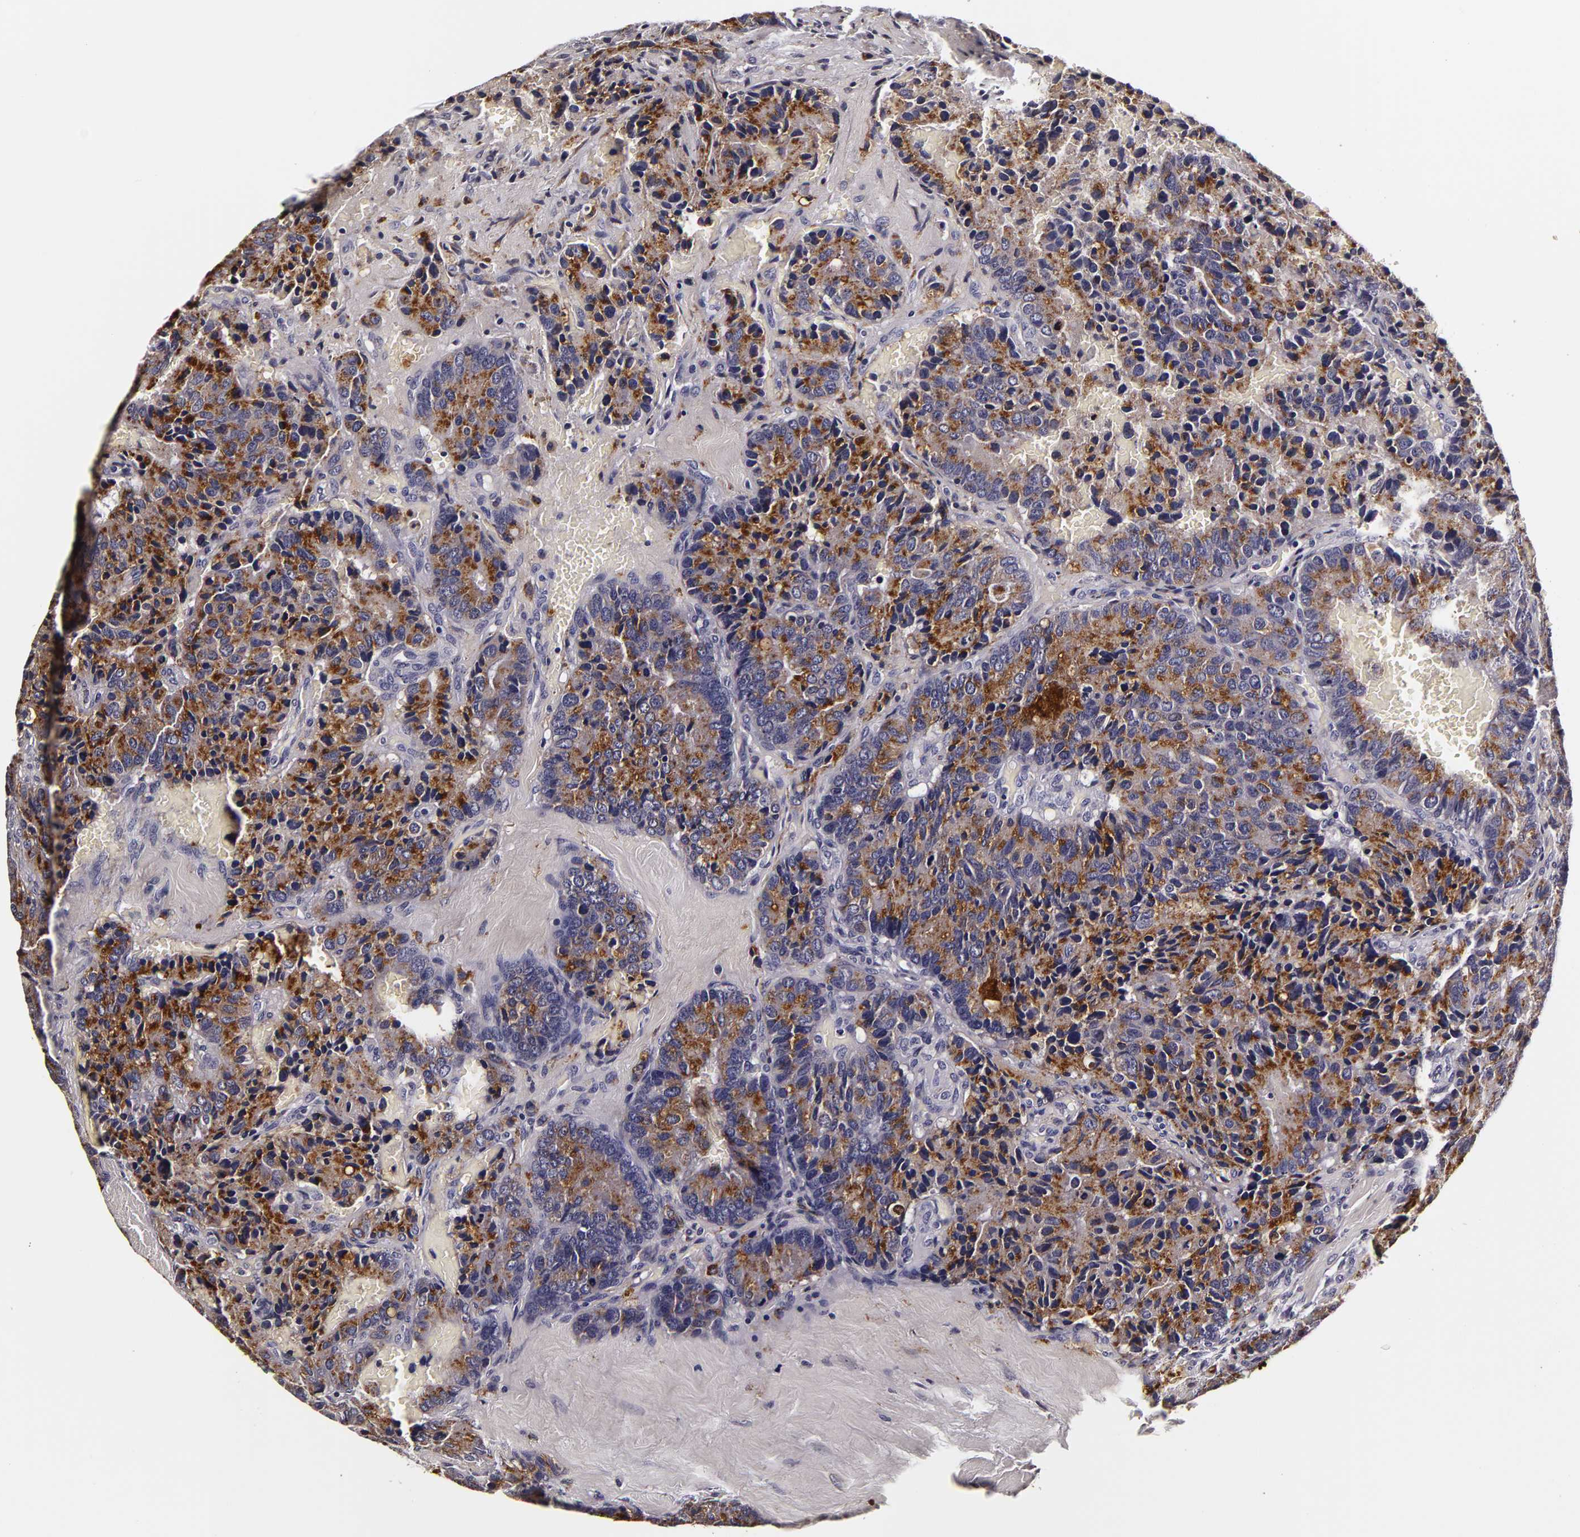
{"staining": {"intensity": "moderate", "quantity": "25%-75%", "location": "cytoplasmic/membranous"}, "tissue": "breast cancer", "cell_type": "Tumor cells", "image_type": "cancer", "snomed": [{"axis": "morphology", "description": "Duct carcinoma"}, {"axis": "topography", "description": "Breast"}], "caption": "Protein expression analysis of human breast cancer (infiltrating ductal carcinoma) reveals moderate cytoplasmic/membranous positivity in approximately 25%-75% of tumor cells. (Stains: DAB in brown, nuclei in blue, Microscopy: brightfield microscopy at high magnification).", "gene": "LGALS3BP", "patient": {"sex": "female", "age": 69}}